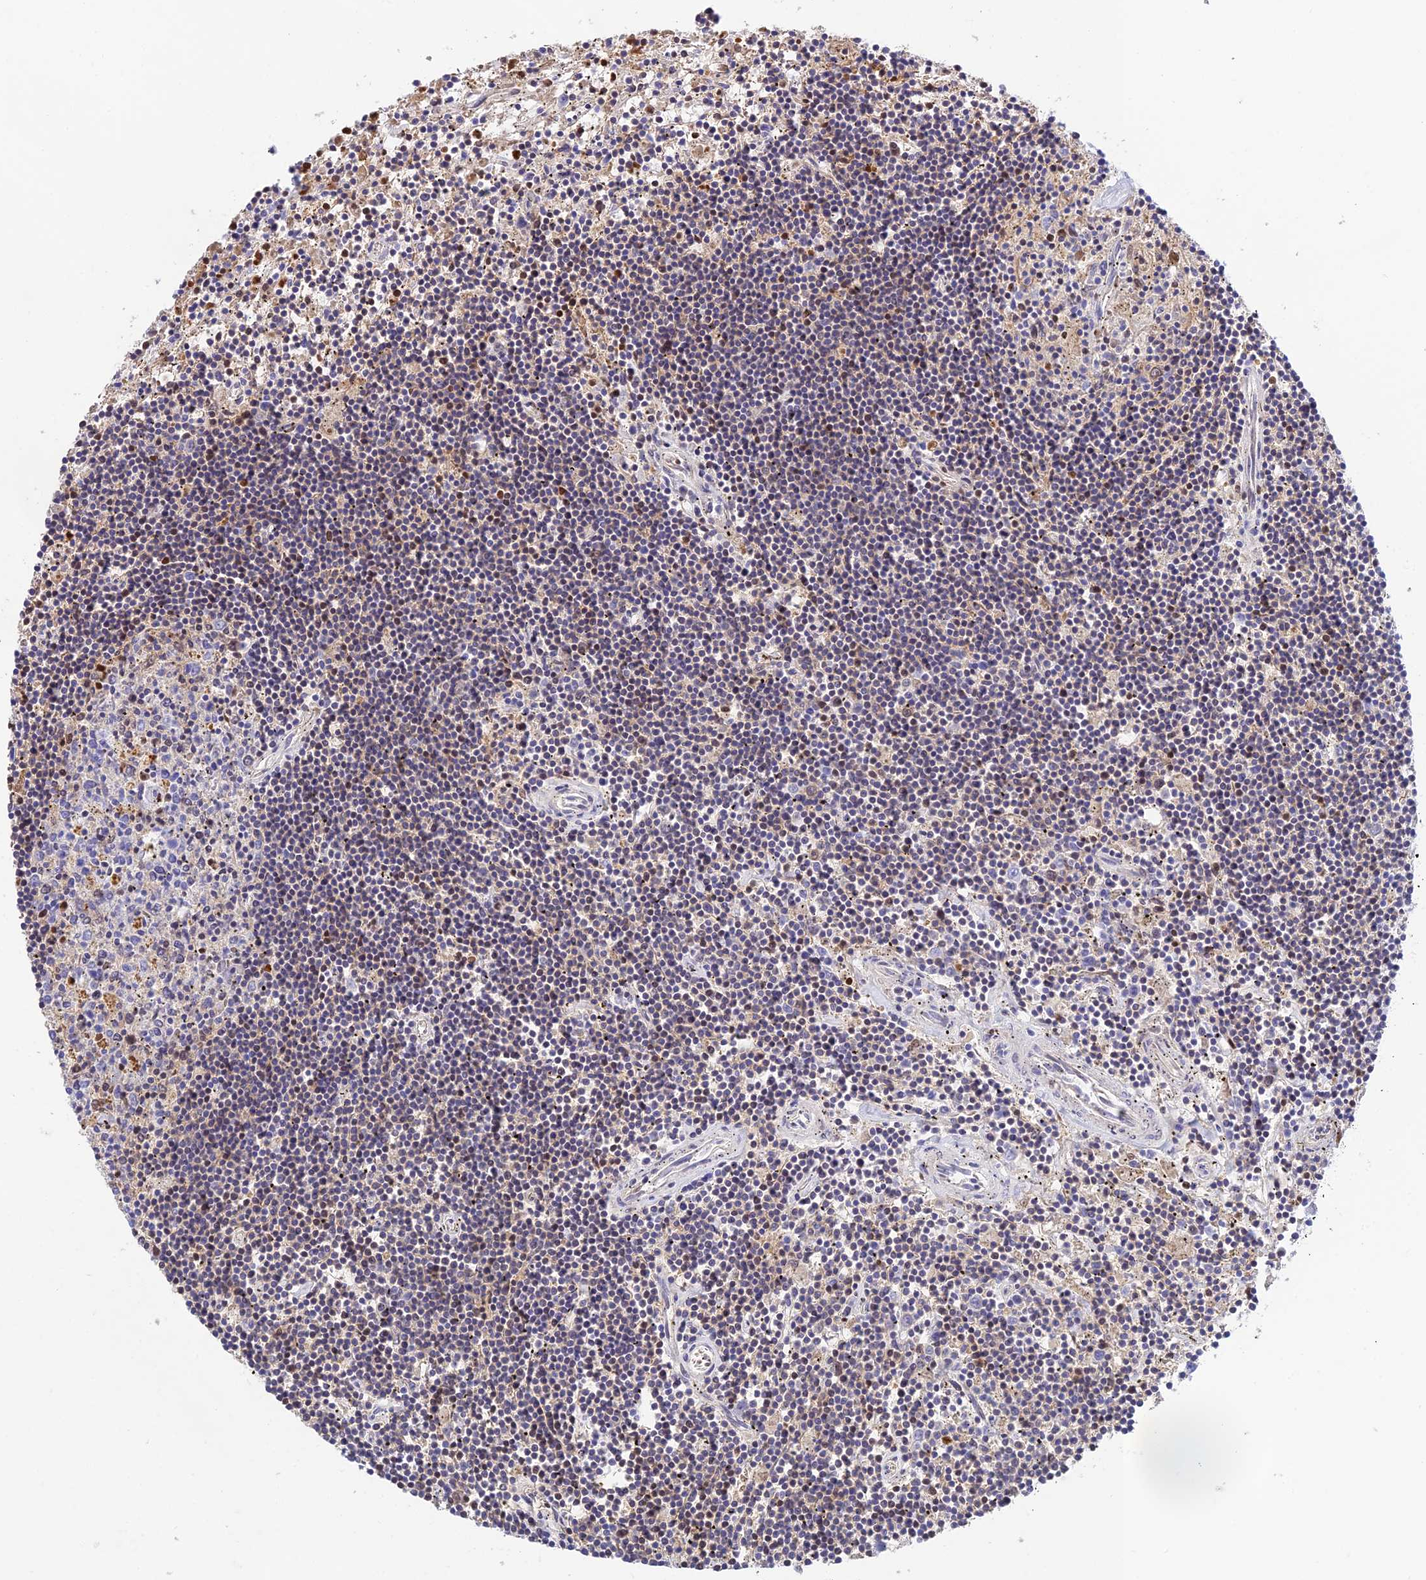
{"staining": {"intensity": "moderate", "quantity": "<25%", "location": "nuclear"}, "tissue": "lymphoma", "cell_type": "Tumor cells", "image_type": "cancer", "snomed": [{"axis": "morphology", "description": "Malignant lymphoma, non-Hodgkin's type, Low grade"}, {"axis": "topography", "description": "Spleen"}], "caption": "Protein staining reveals moderate nuclear staining in about <25% of tumor cells in lymphoma.", "gene": "HDHD2", "patient": {"sex": "male", "age": 76}}